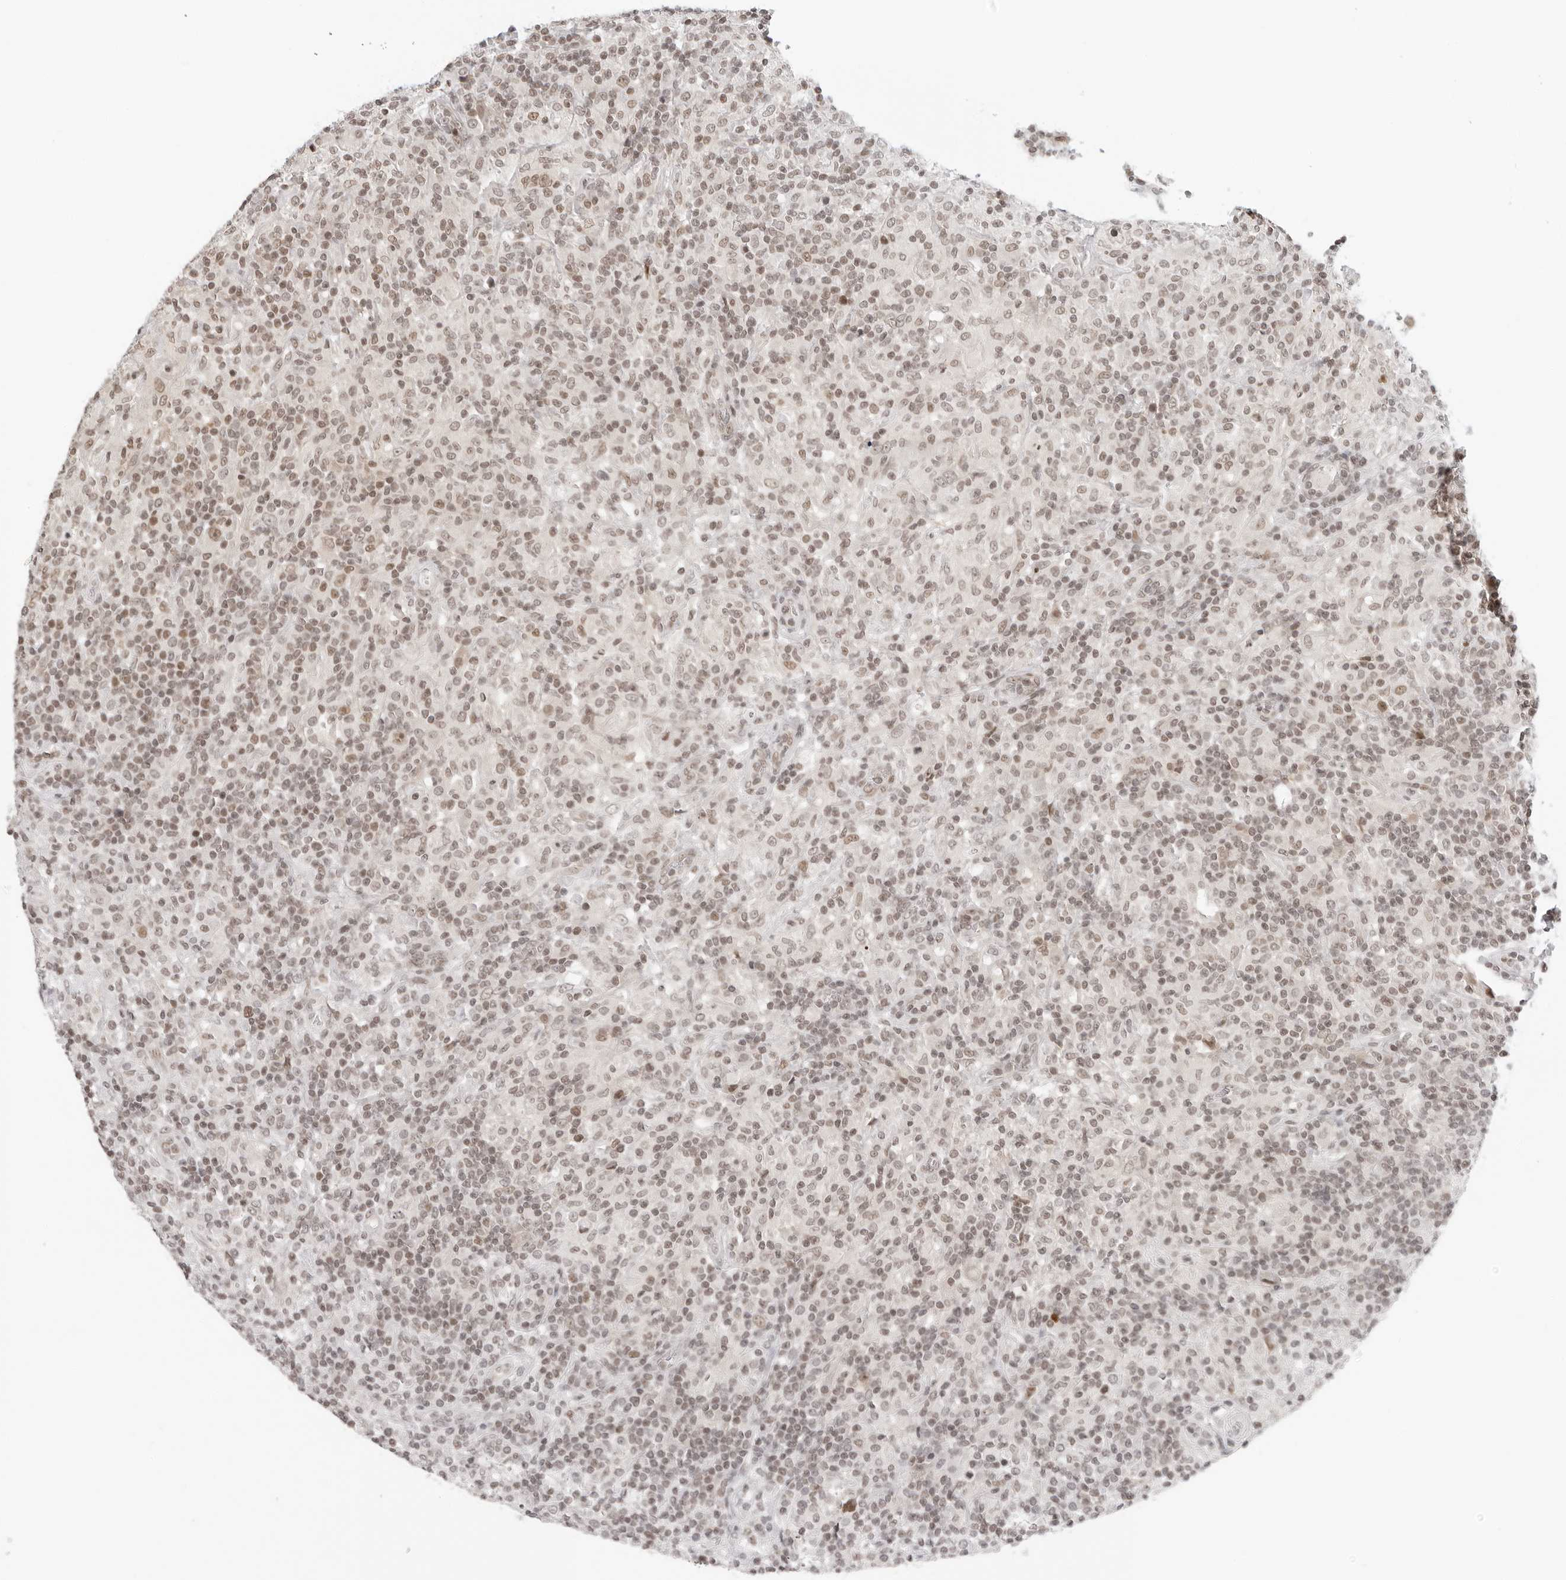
{"staining": {"intensity": "moderate", "quantity": "<25%", "location": "nuclear"}, "tissue": "lymphoma", "cell_type": "Tumor cells", "image_type": "cancer", "snomed": [{"axis": "morphology", "description": "Hodgkin's disease, NOS"}, {"axis": "topography", "description": "Lymph node"}], "caption": "Immunohistochemical staining of human Hodgkin's disease demonstrates low levels of moderate nuclear positivity in approximately <25% of tumor cells.", "gene": "MSH6", "patient": {"sex": "male", "age": 70}}